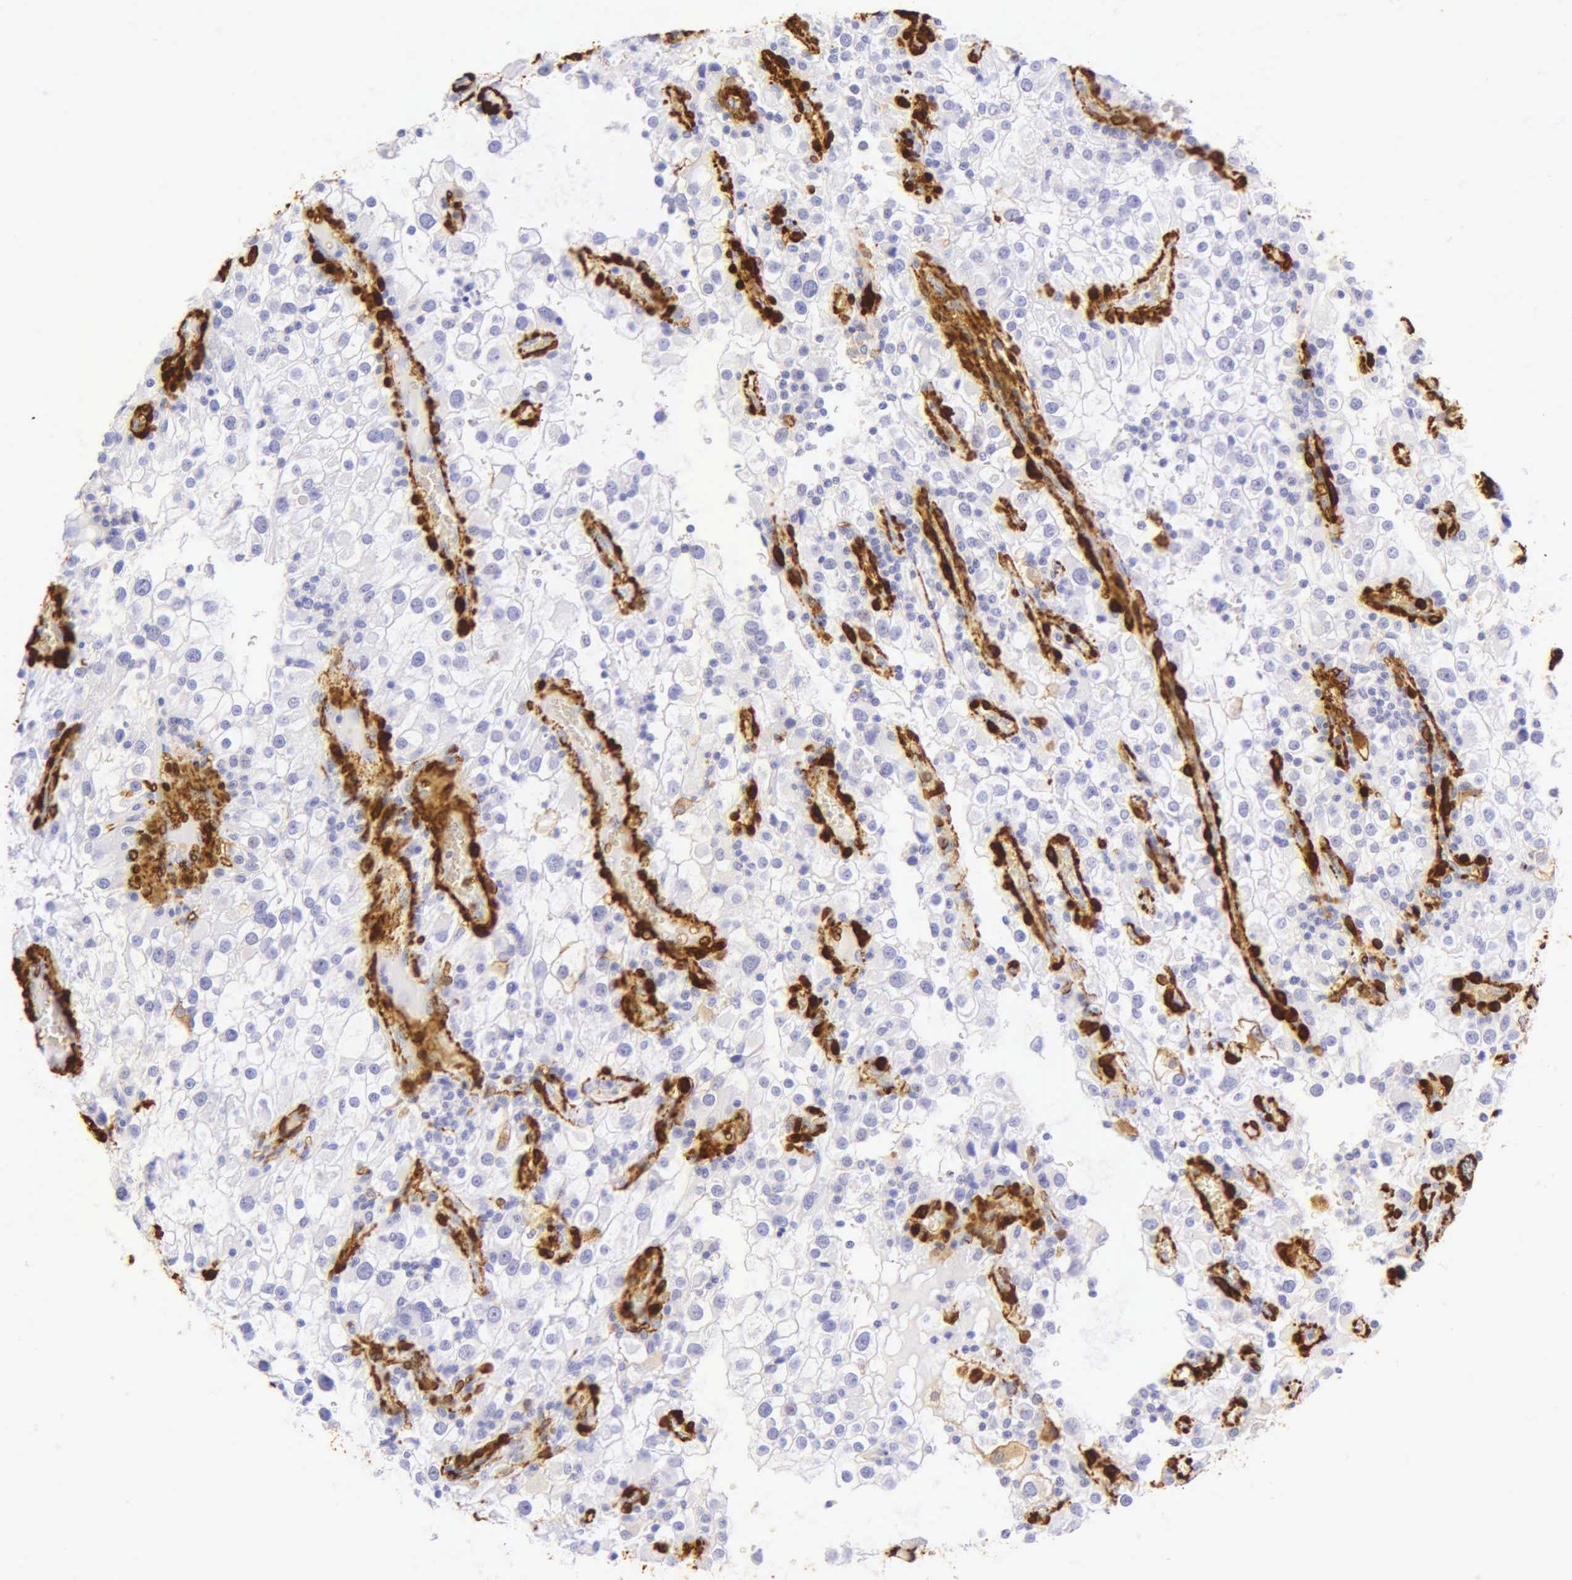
{"staining": {"intensity": "negative", "quantity": "none", "location": "none"}, "tissue": "renal cancer", "cell_type": "Tumor cells", "image_type": "cancer", "snomed": [{"axis": "morphology", "description": "Adenocarcinoma, NOS"}, {"axis": "topography", "description": "Kidney"}], "caption": "Immunohistochemistry (IHC) micrograph of human renal cancer stained for a protein (brown), which demonstrates no positivity in tumor cells. (DAB IHC visualized using brightfield microscopy, high magnification).", "gene": "ACTA2", "patient": {"sex": "female", "age": 52}}